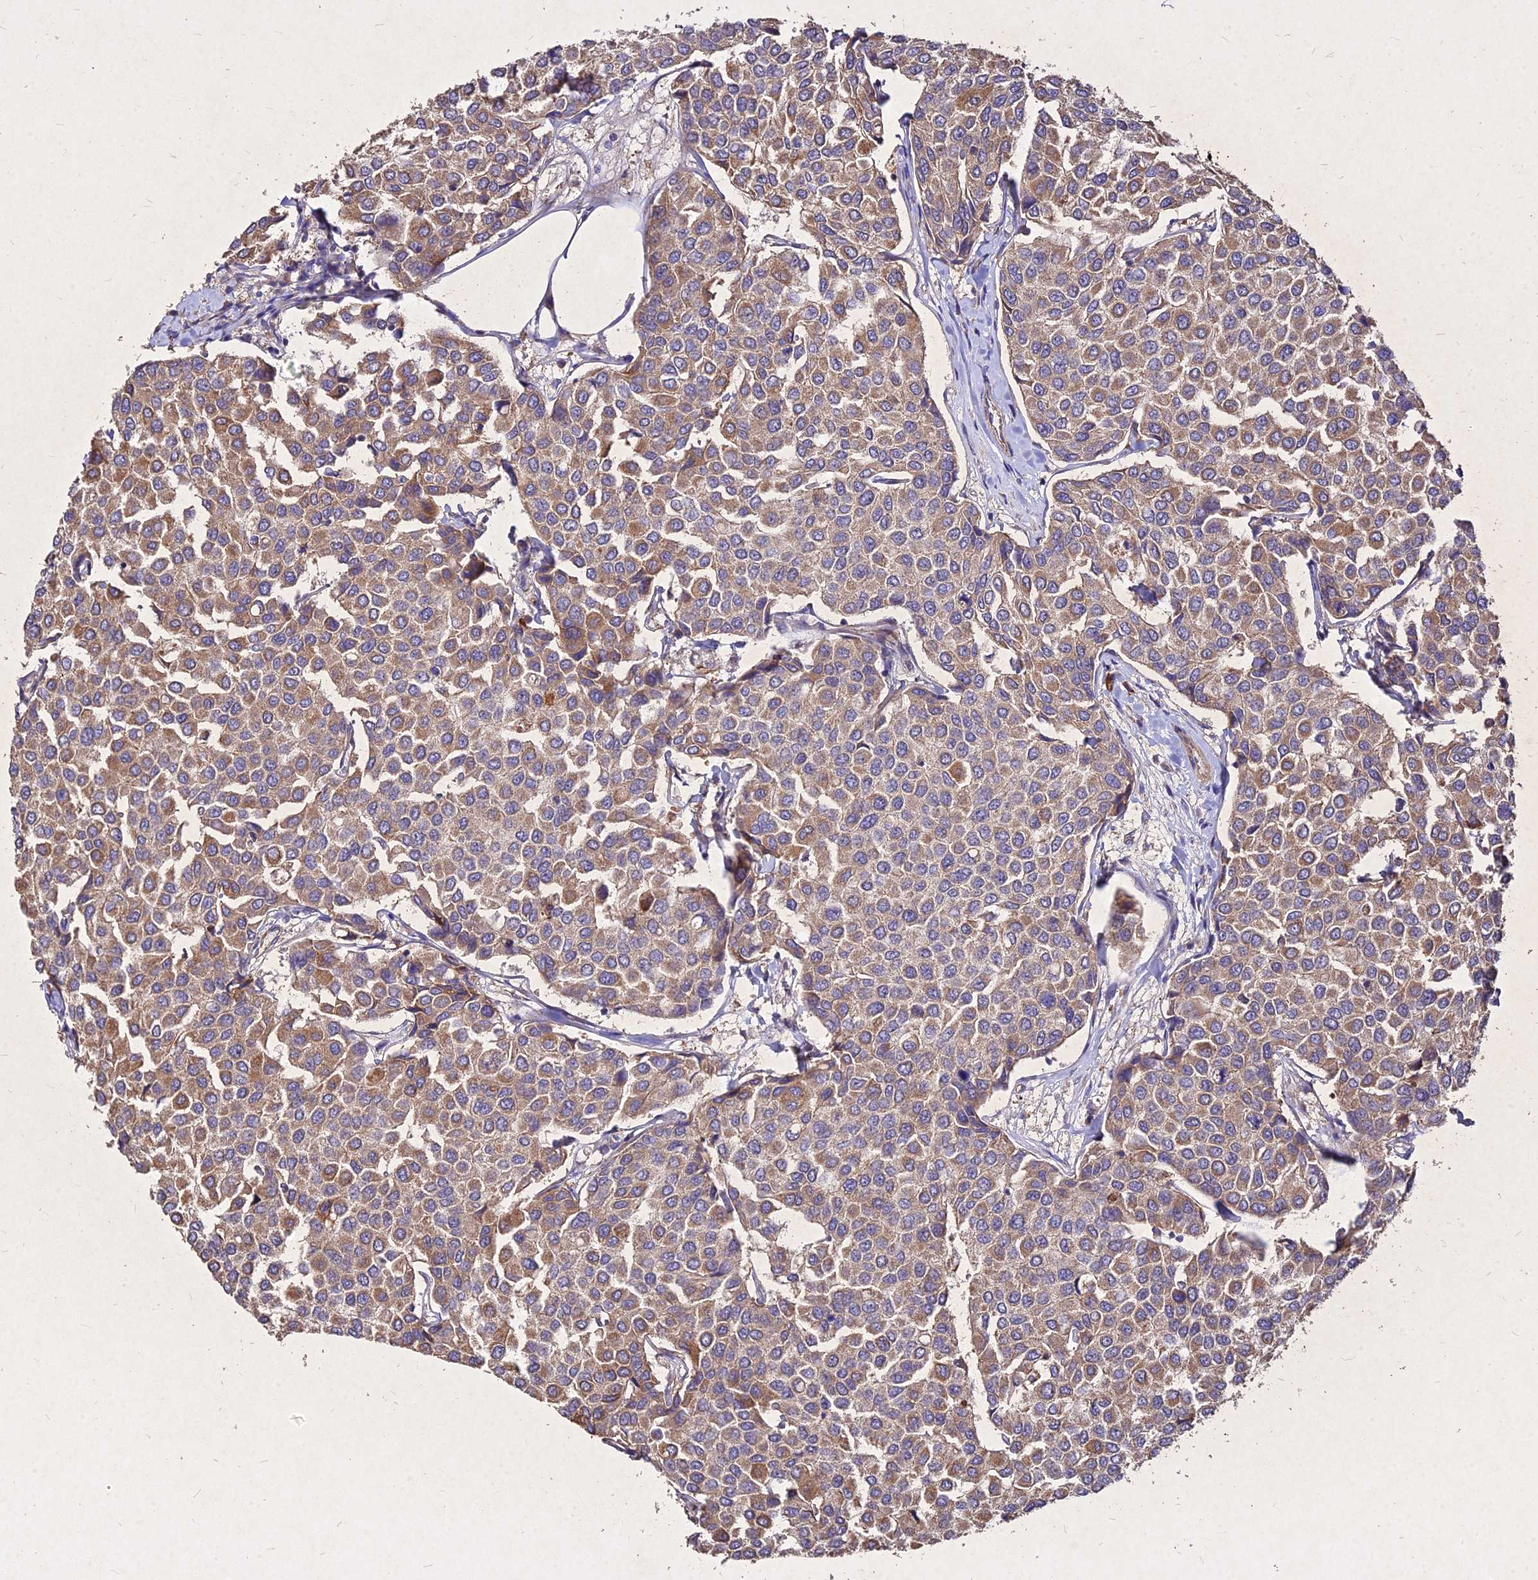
{"staining": {"intensity": "moderate", "quantity": "25%-75%", "location": "cytoplasmic/membranous"}, "tissue": "breast cancer", "cell_type": "Tumor cells", "image_type": "cancer", "snomed": [{"axis": "morphology", "description": "Duct carcinoma"}, {"axis": "topography", "description": "Breast"}], "caption": "Brown immunohistochemical staining in human breast intraductal carcinoma reveals moderate cytoplasmic/membranous staining in approximately 25%-75% of tumor cells.", "gene": "SKA1", "patient": {"sex": "female", "age": 55}}